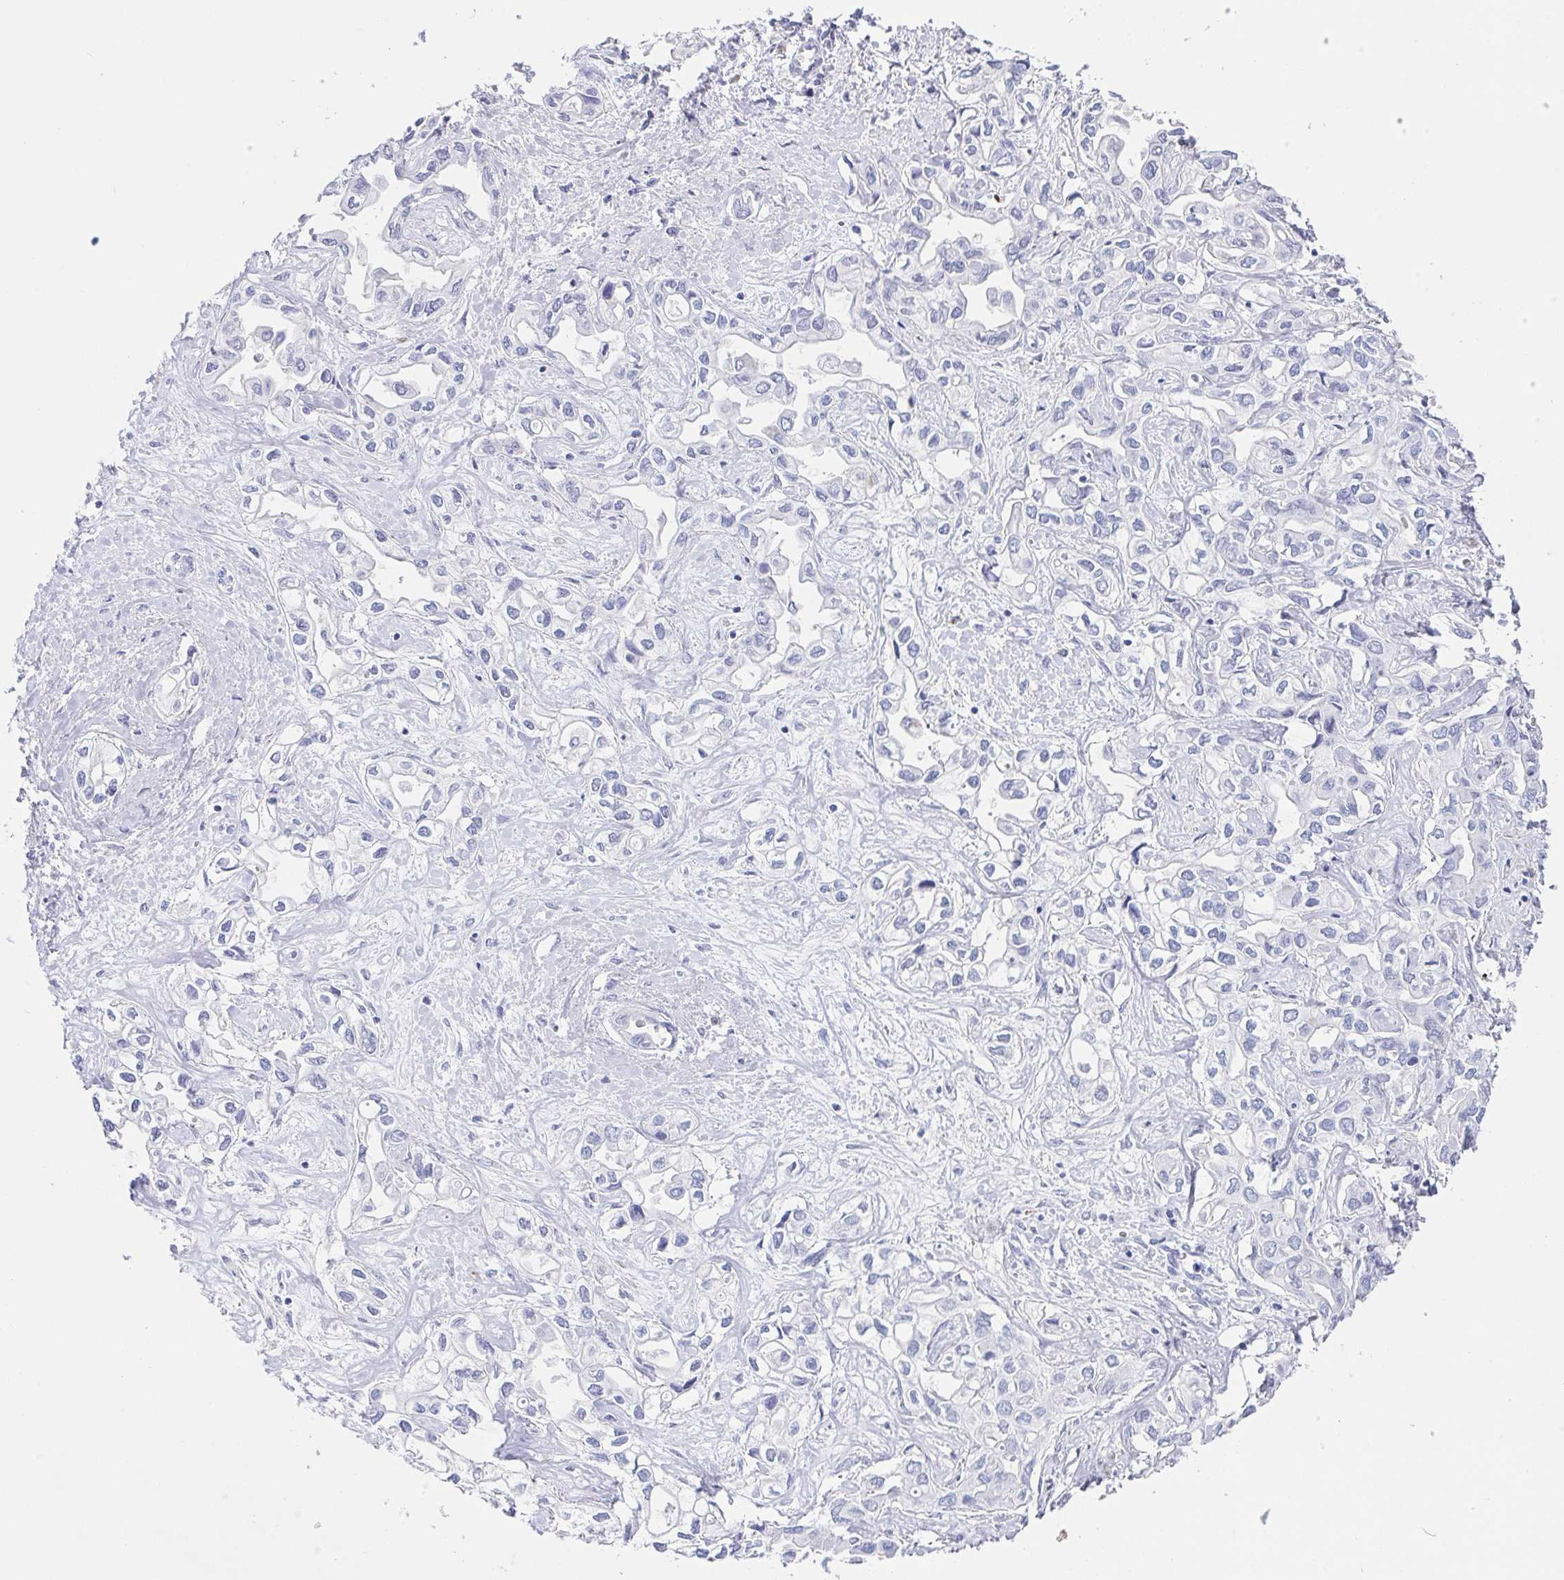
{"staining": {"intensity": "negative", "quantity": "none", "location": "none"}, "tissue": "liver cancer", "cell_type": "Tumor cells", "image_type": "cancer", "snomed": [{"axis": "morphology", "description": "Cholangiocarcinoma"}, {"axis": "topography", "description": "Liver"}], "caption": "DAB (3,3'-diaminobenzidine) immunohistochemical staining of cholangiocarcinoma (liver) displays no significant expression in tumor cells.", "gene": "HTR2A", "patient": {"sex": "female", "age": 64}}